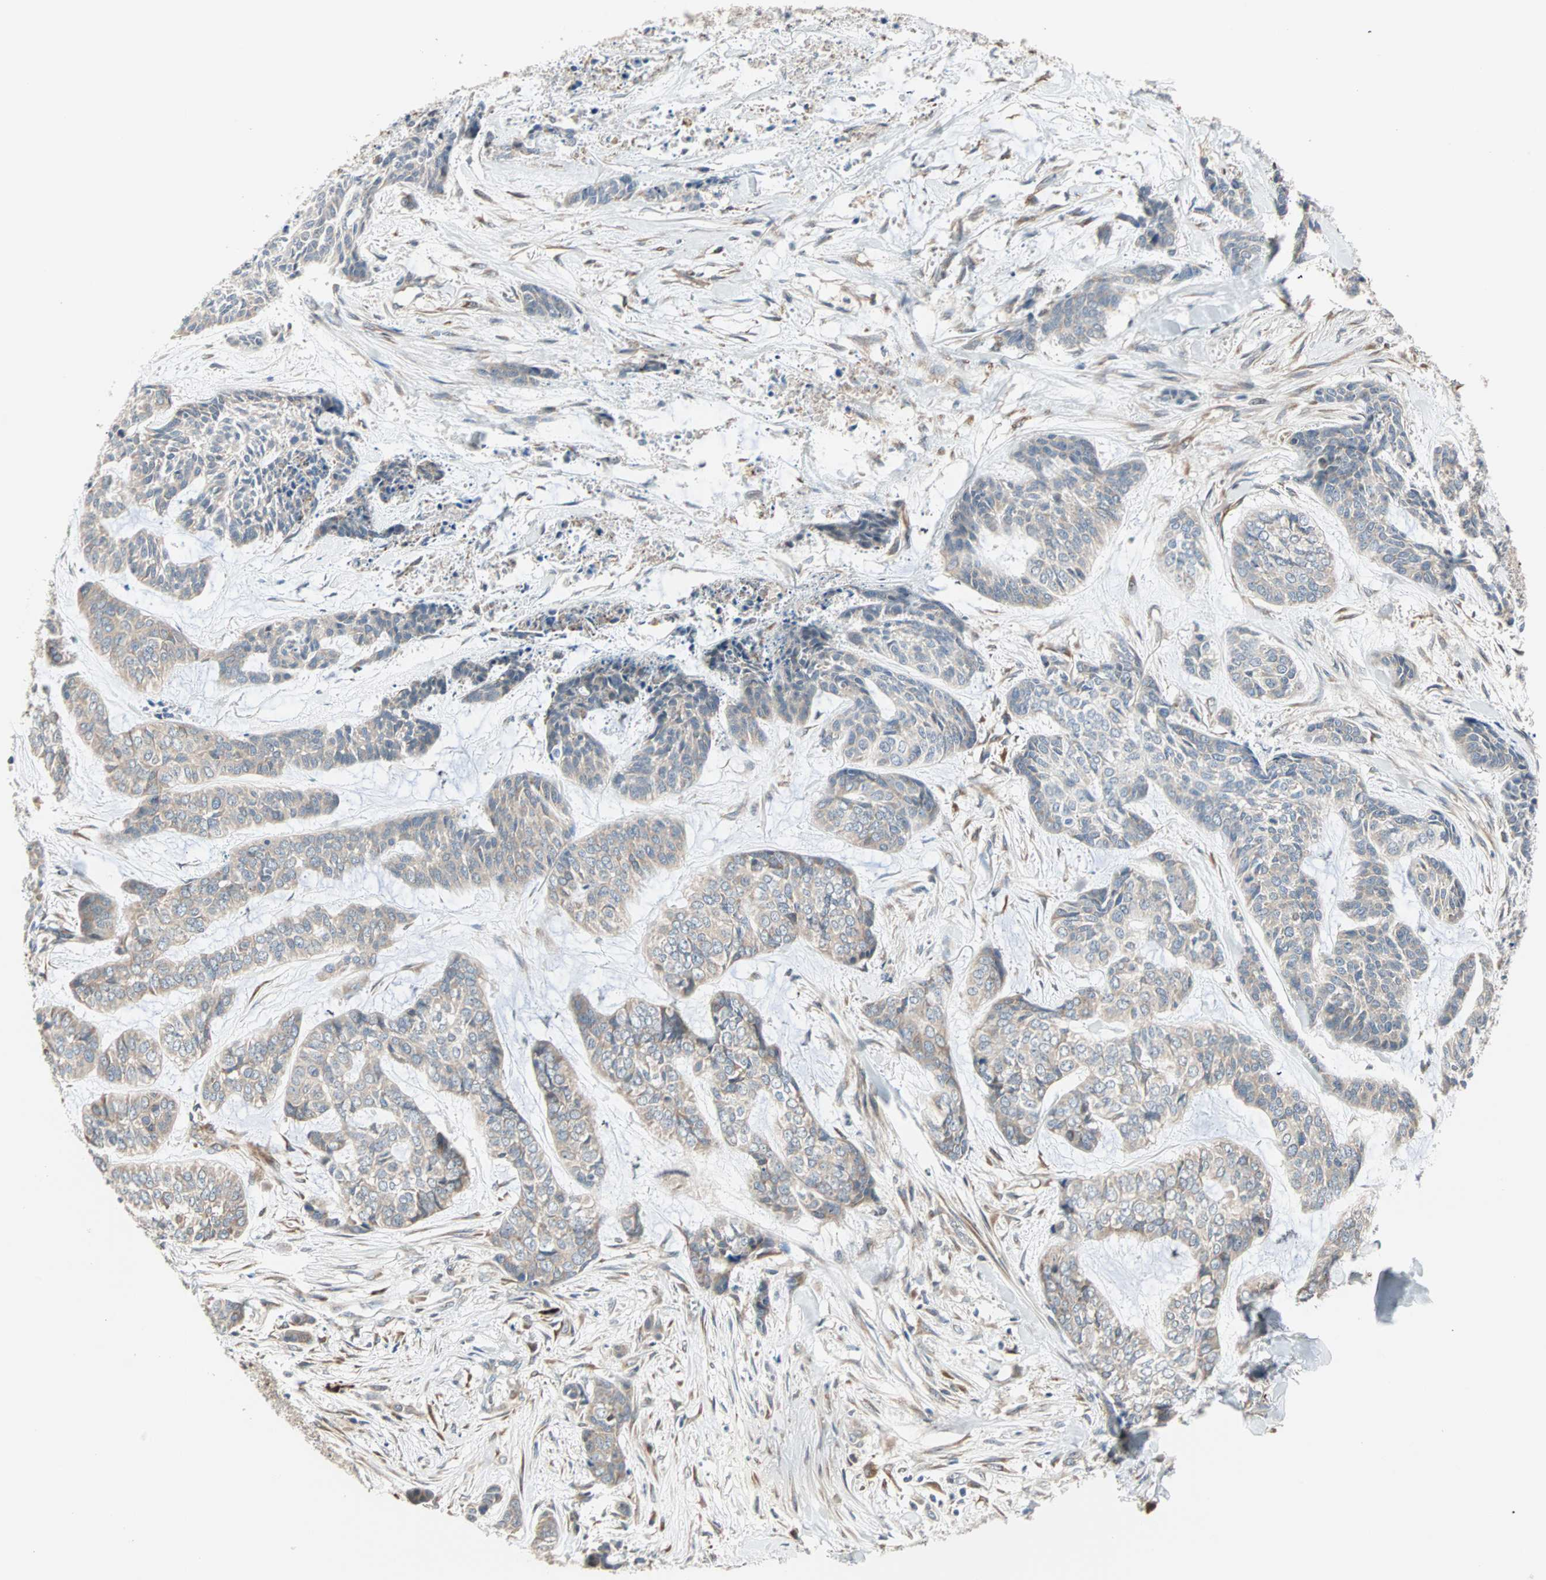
{"staining": {"intensity": "weak", "quantity": "25%-75%", "location": "cytoplasmic/membranous"}, "tissue": "skin cancer", "cell_type": "Tumor cells", "image_type": "cancer", "snomed": [{"axis": "morphology", "description": "Basal cell carcinoma"}, {"axis": "topography", "description": "Skin"}], "caption": "IHC micrograph of human skin cancer (basal cell carcinoma) stained for a protein (brown), which demonstrates low levels of weak cytoplasmic/membranous expression in approximately 25%-75% of tumor cells.", "gene": "SAR1A", "patient": {"sex": "female", "age": 64}}